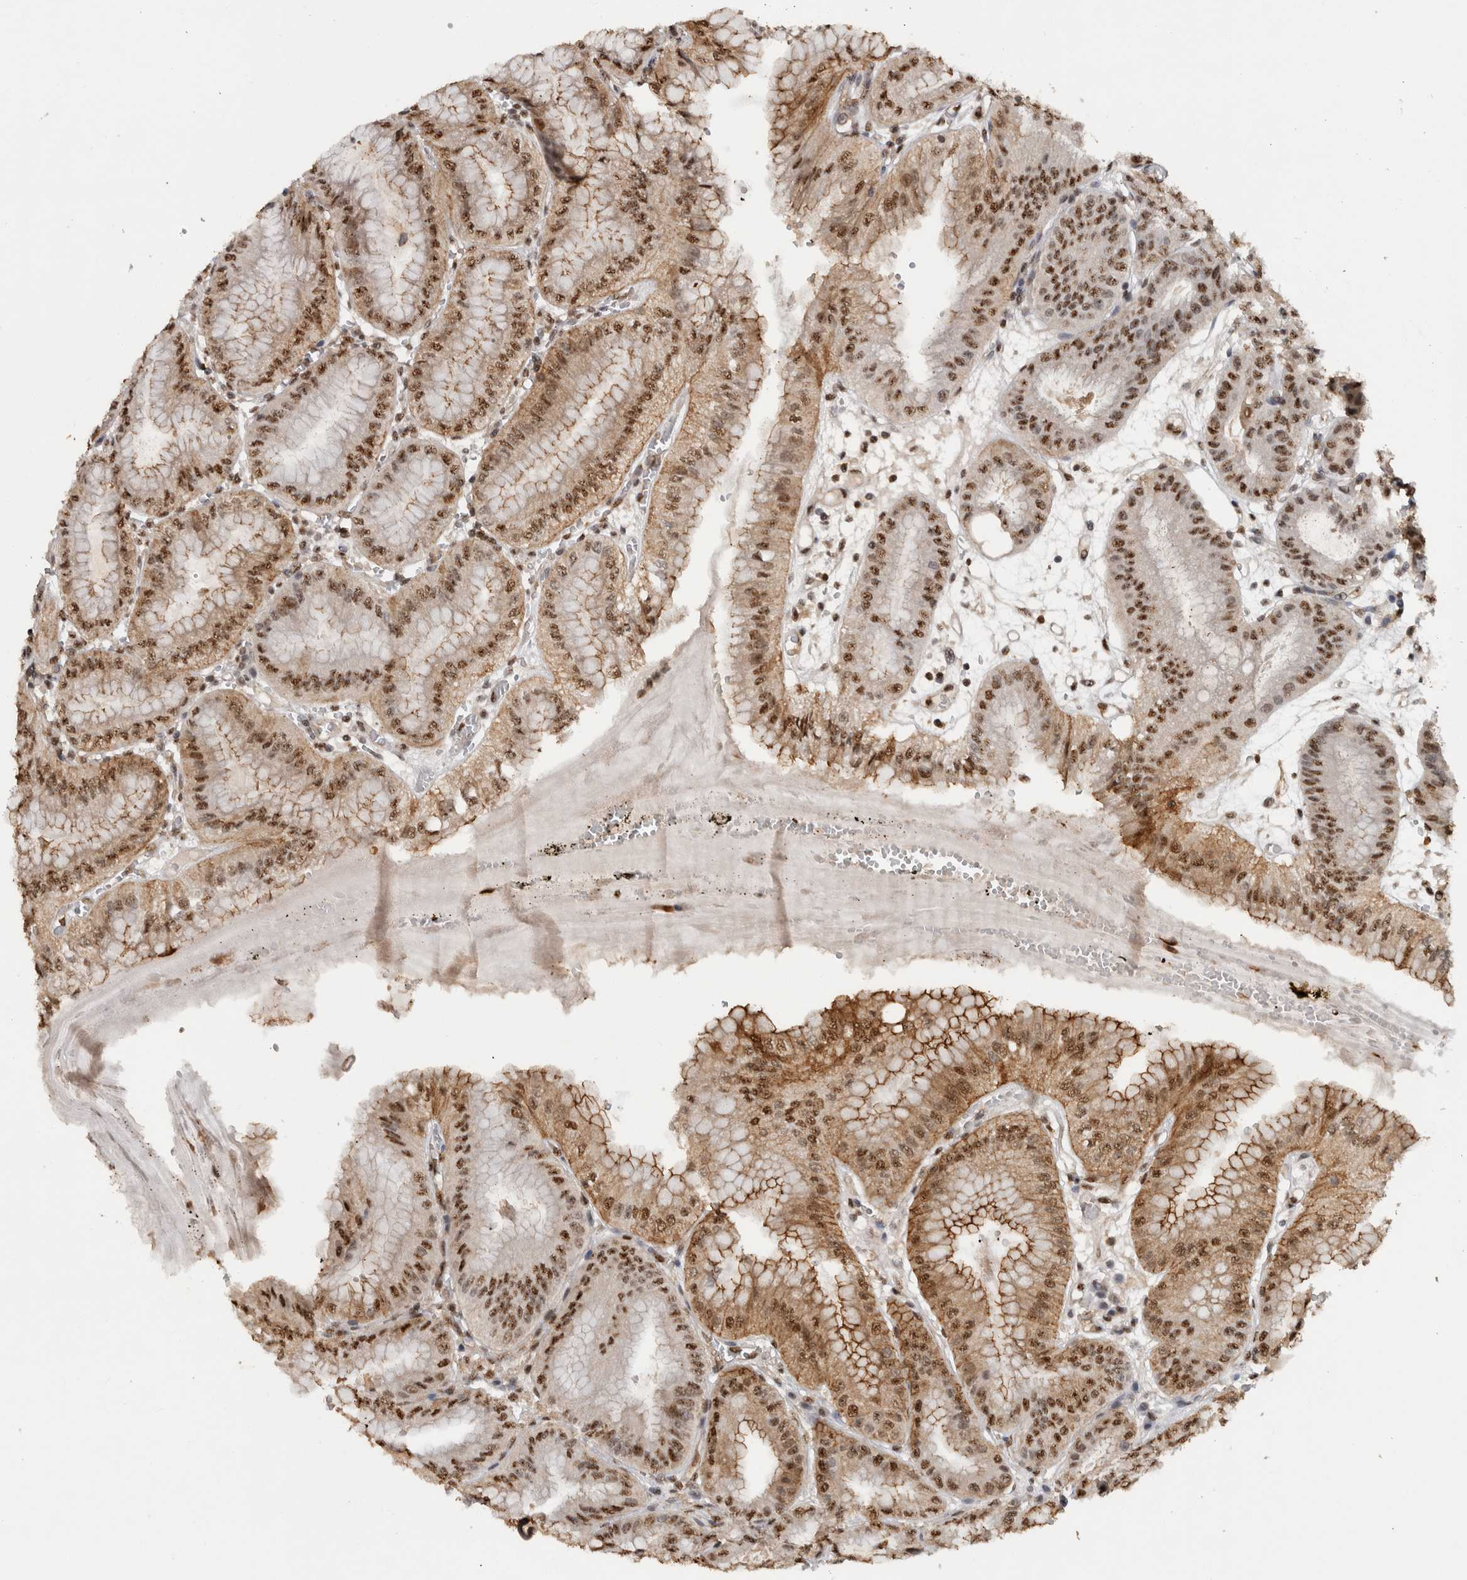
{"staining": {"intensity": "moderate", "quantity": ">75%", "location": "cytoplasmic/membranous,nuclear"}, "tissue": "stomach", "cell_type": "Glandular cells", "image_type": "normal", "snomed": [{"axis": "morphology", "description": "Normal tissue, NOS"}, {"axis": "topography", "description": "Stomach, lower"}], "caption": "DAB immunohistochemical staining of normal stomach exhibits moderate cytoplasmic/membranous,nuclear protein staining in approximately >75% of glandular cells.", "gene": "RPS6KA2", "patient": {"sex": "male", "age": 71}}